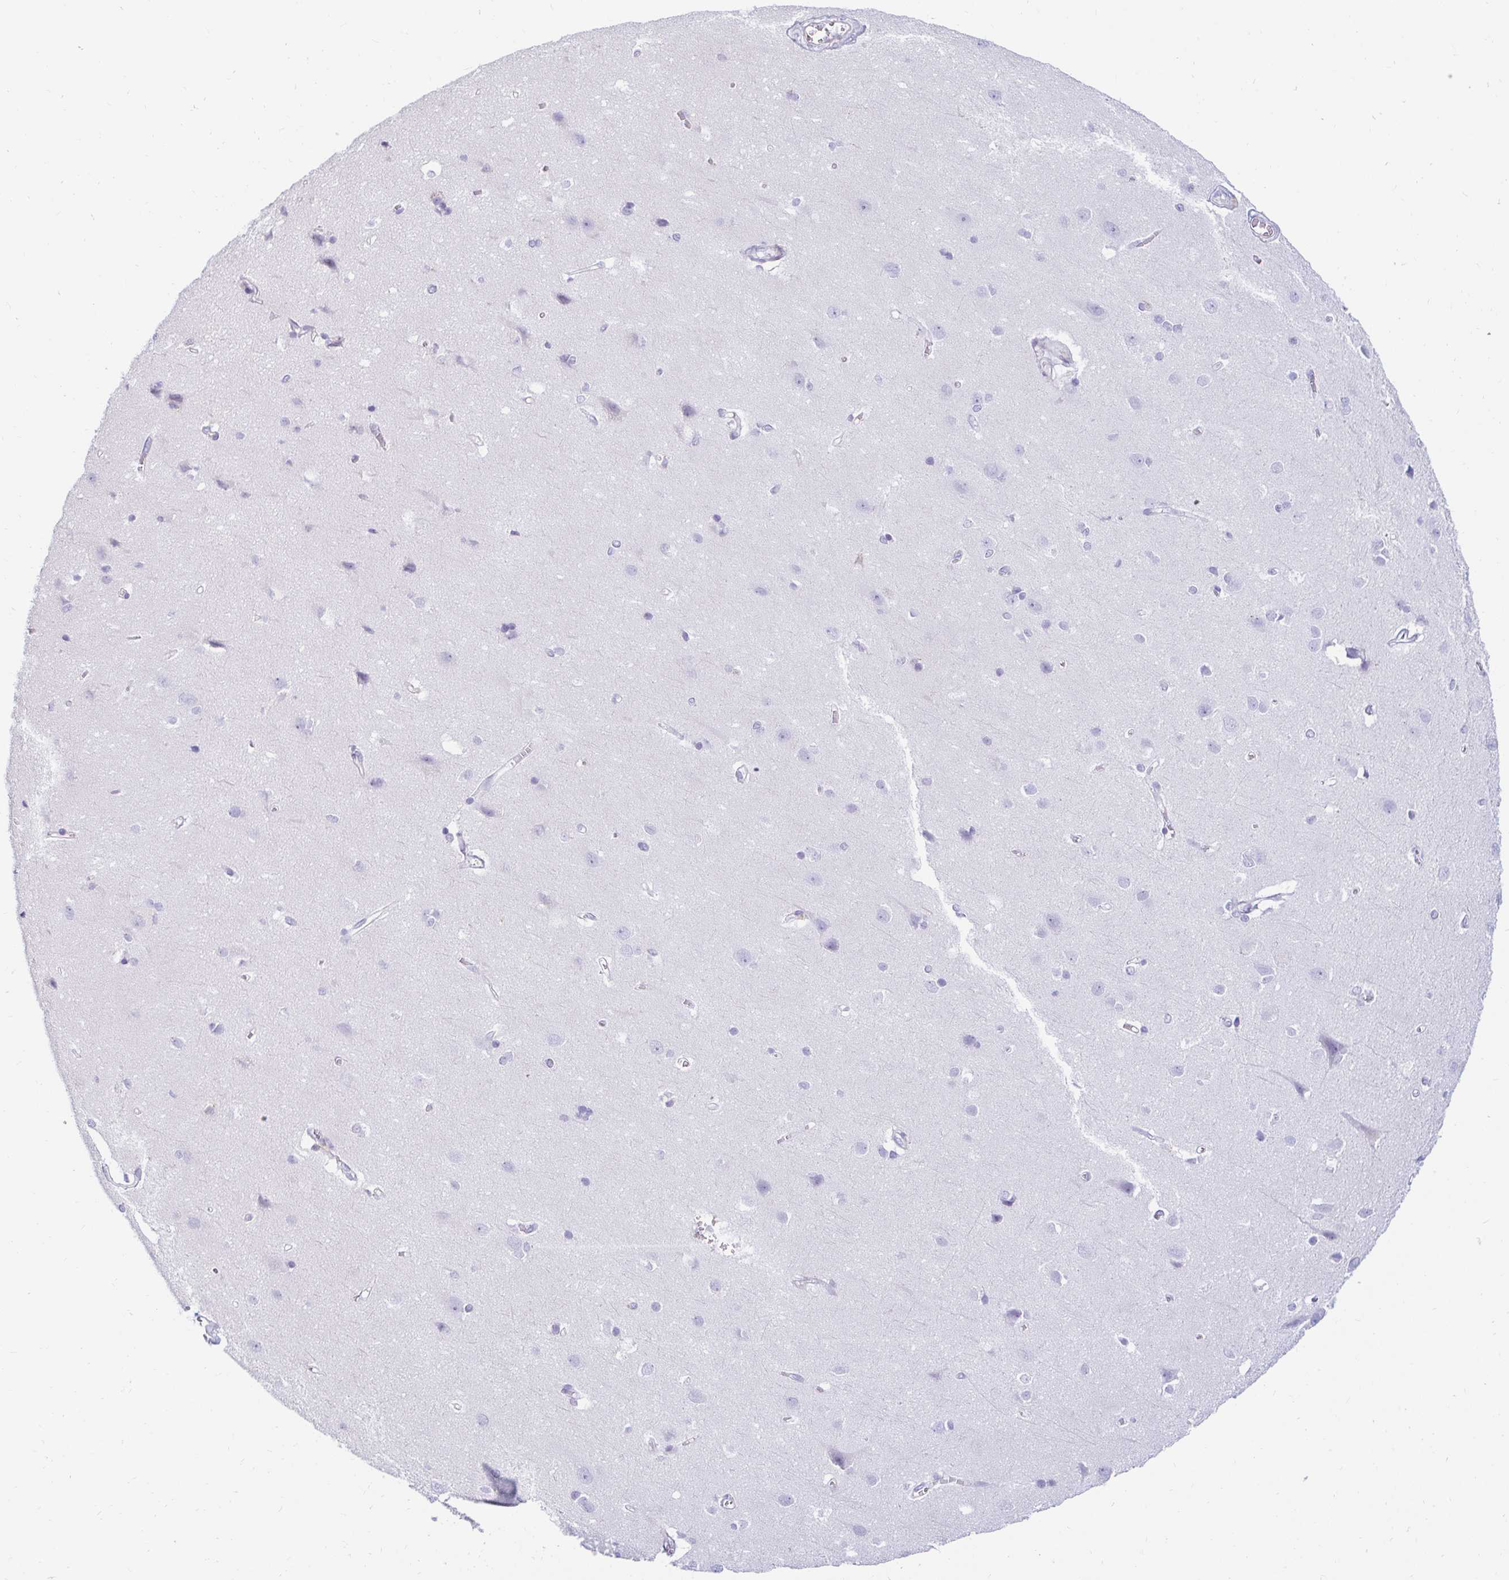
{"staining": {"intensity": "negative", "quantity": "none", "location": "none"}, "tissue": "cerebral cortex", "cell_type": "Endothelial cells", "image_type": "normal", "snomed": [{"axis": "morphology", "description": "Normal tissue, NOS"}, {"axis": "topography", "description": "Cerebral cortex"}], "caption": "High power microscopy image of an immunohistochemistry photomicrograph of benign cerebral cortex, revealing no significant expression in endothelial cells. Brightfield microscopy of immunohistochemistry stained with DAB (brown) and hematoxylin (blue), captured at high magnification.", "gene": "CAPSL", "patient": {"sex": "male", "age": 37}}